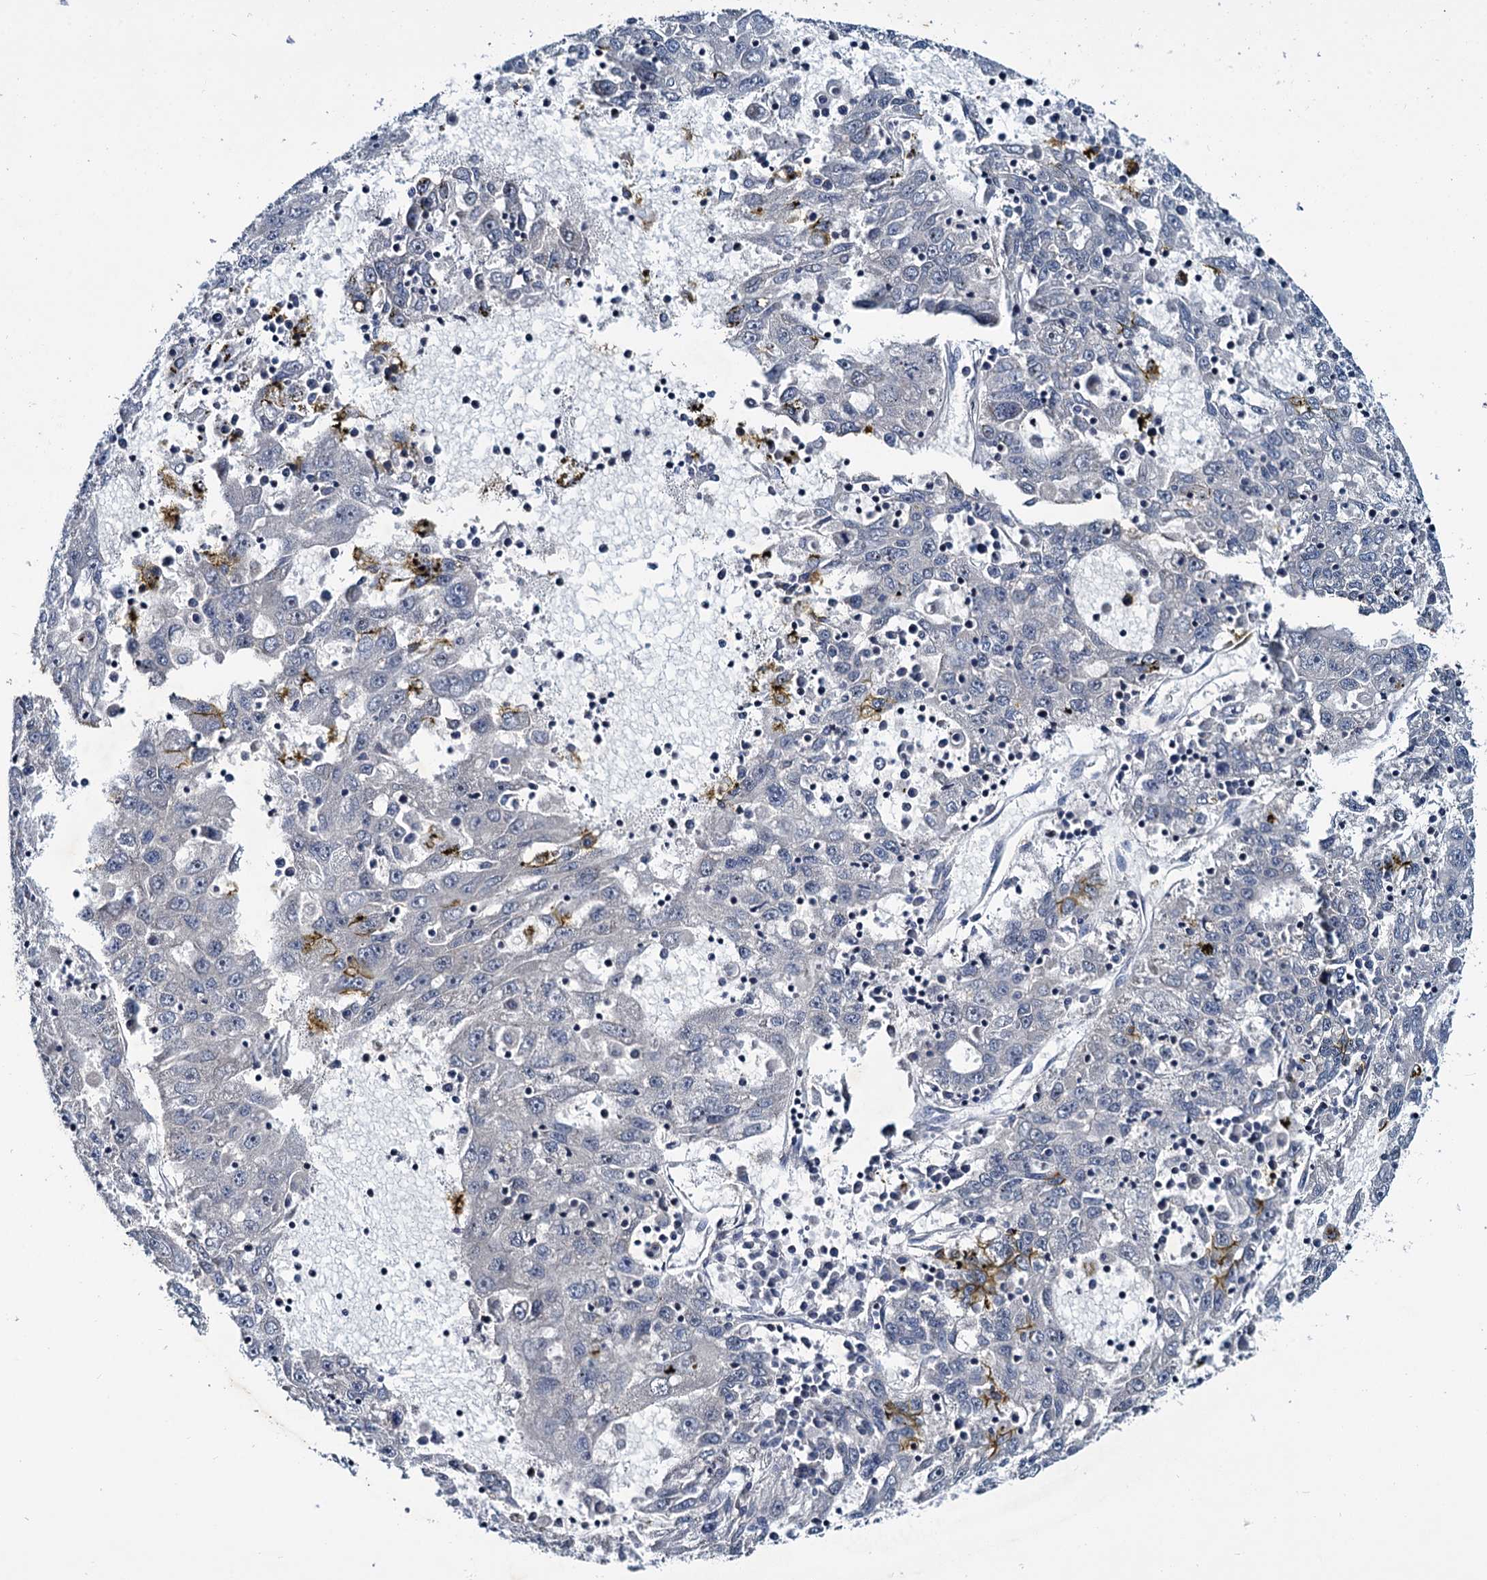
{"staining": {"intensity": "negative", "quantity": "none", "location": "none"}, "tissue": "liver cancer", "cell_type": "Tumor cells", "image_type": "cancer", "snomed": [{"axis": "morphology", "description": "Carcinoma, Hepatocellular, NOS"}, {"axis": "topography", "description": "Liver"}], "caption": "IHC of human liver cancer (hepatocellular carcinoma) shows no positivity in tumor cells.", "gene": "ARHGAP42", "patient": {"sex": "male", "age": 49}}